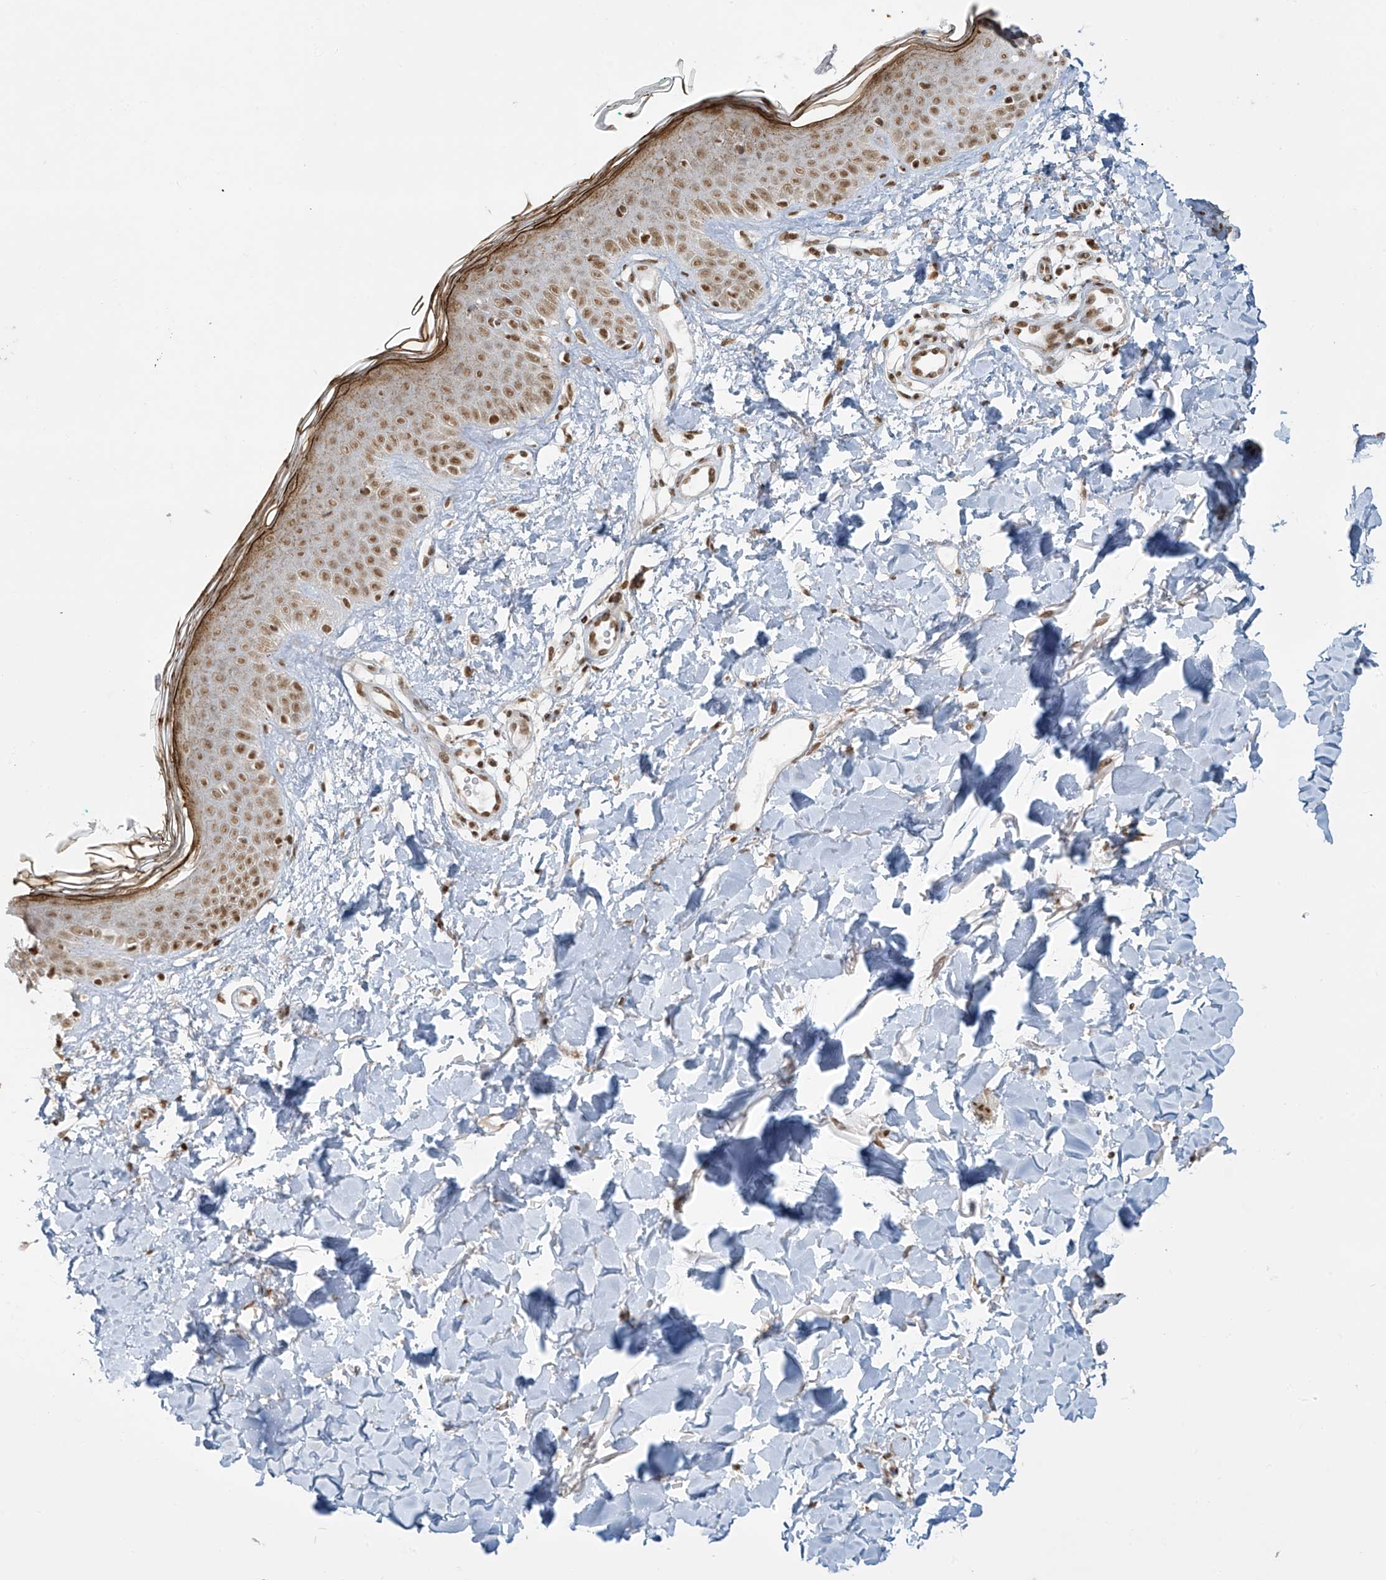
{"staining": {"intensity": "moderate", "quantity": ">75%", "location": "nuclear"}, "tissue": "skin", "cell_type": "Fibroblasts", "image_type": "normal", "snomed": [{"axis": "morphology", "description": "Normal tissue, NOS"}, {"axis": "topography", "description": "Skin"}], "caption": "IHC of unremarkable human skin shows medium levels of moderate nuclear positivity in approximately >75% of fibroblasts.", "gene": "MS4A6A", "patient": {"sex": "male", "age": 37}}